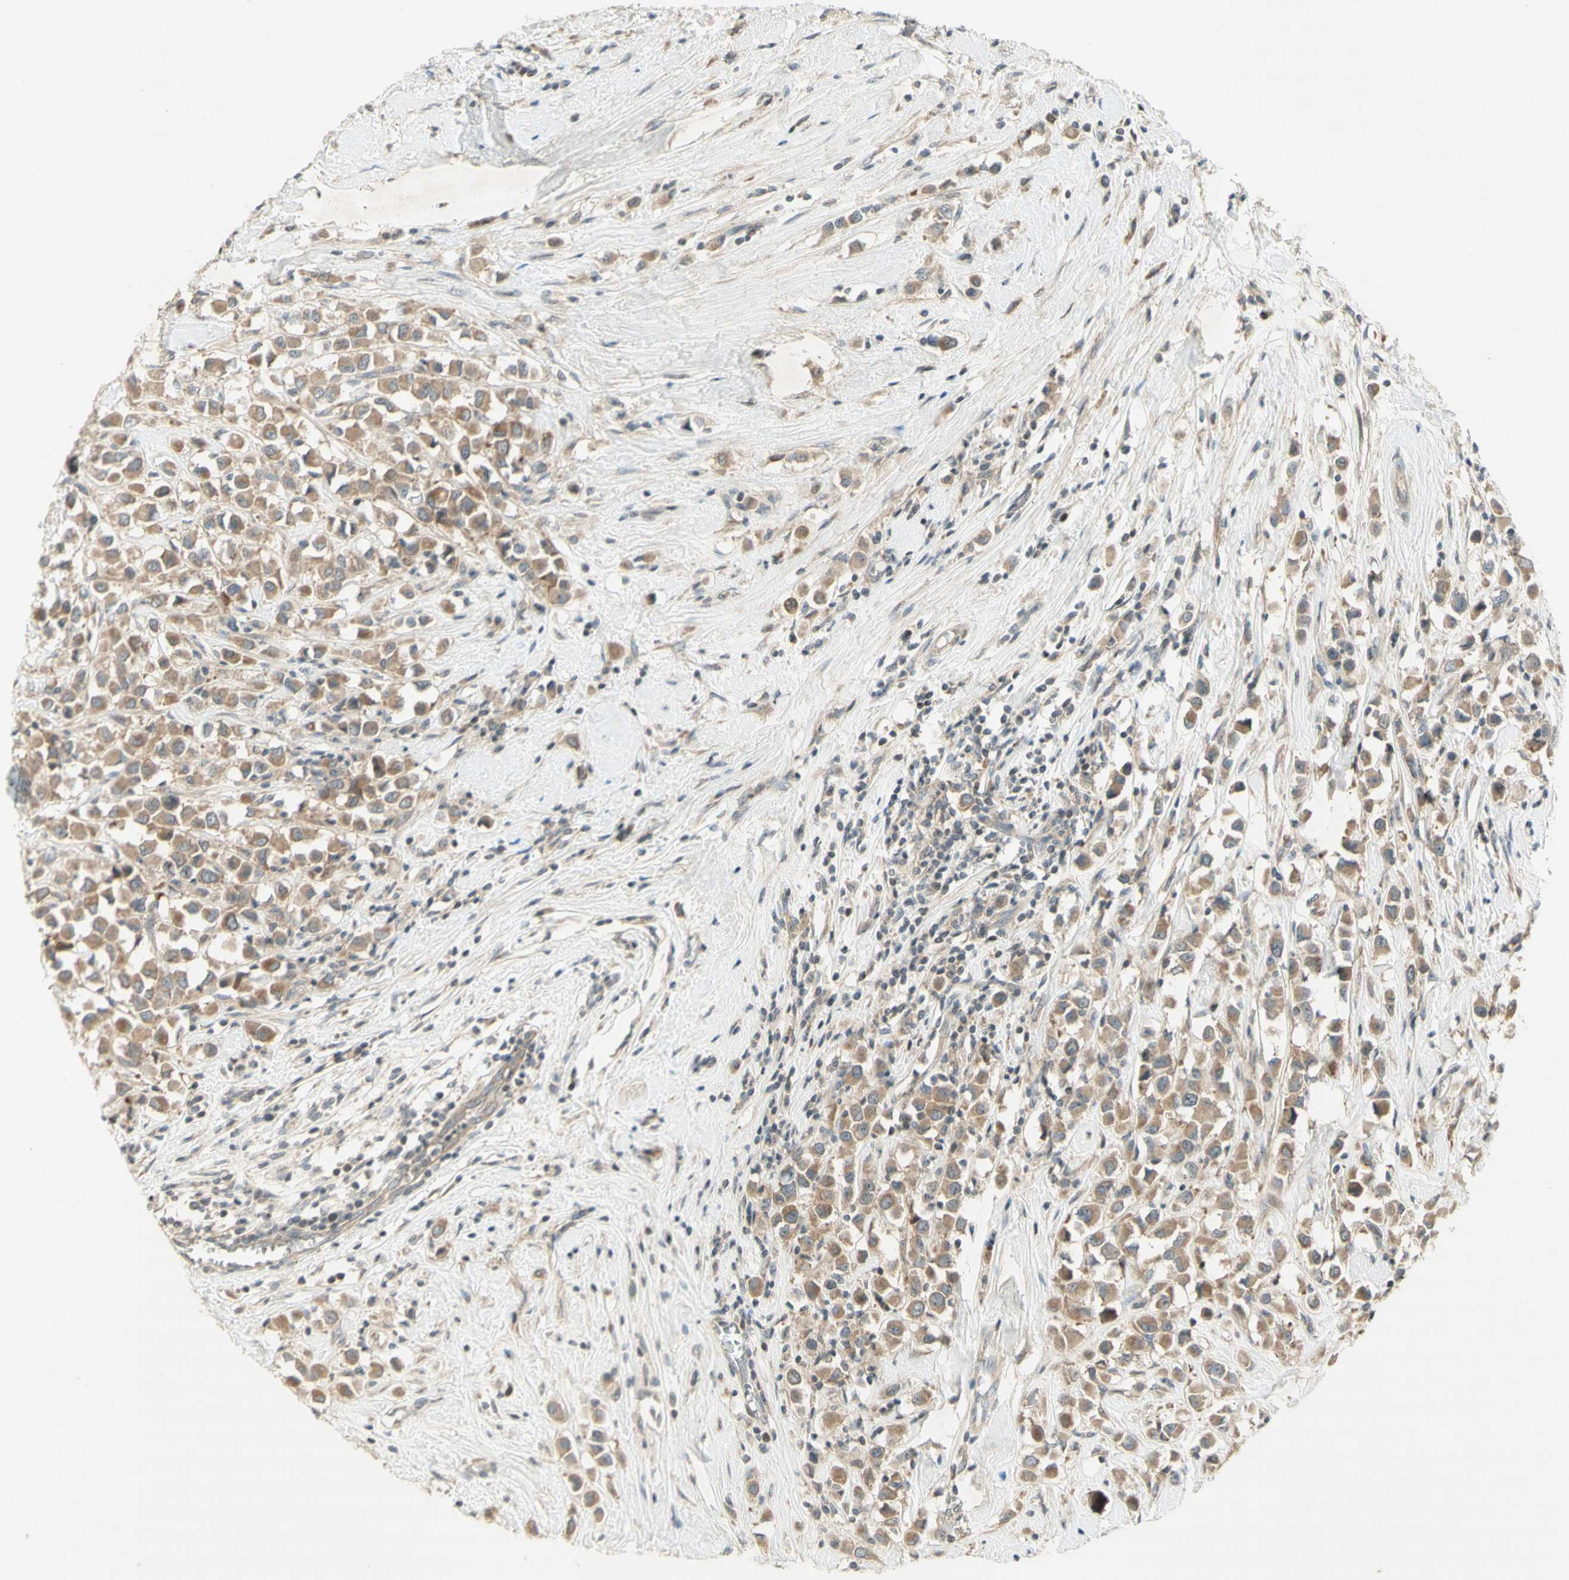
{"staining": {"intensity": "moderate", "quantity": ">75%", "location": "cytoplasmic/membranous"}, "tissue": "breast cancer", "cell_type": "Tumor cells", "image_type": "cancer", "snomed": [{"axis": "morphology", "description": "Duct carcinoma"}, {"axis": "topography", "description": "Breast"}], "caption": "A medium amount of moderate cytoplasmic/membranous staining is appreciated in approximately >75% of tumor cells in breast intraductal carcinoma tissue.", "gene": "ETF1", "patient": {"sex": "female", "age": 61}}